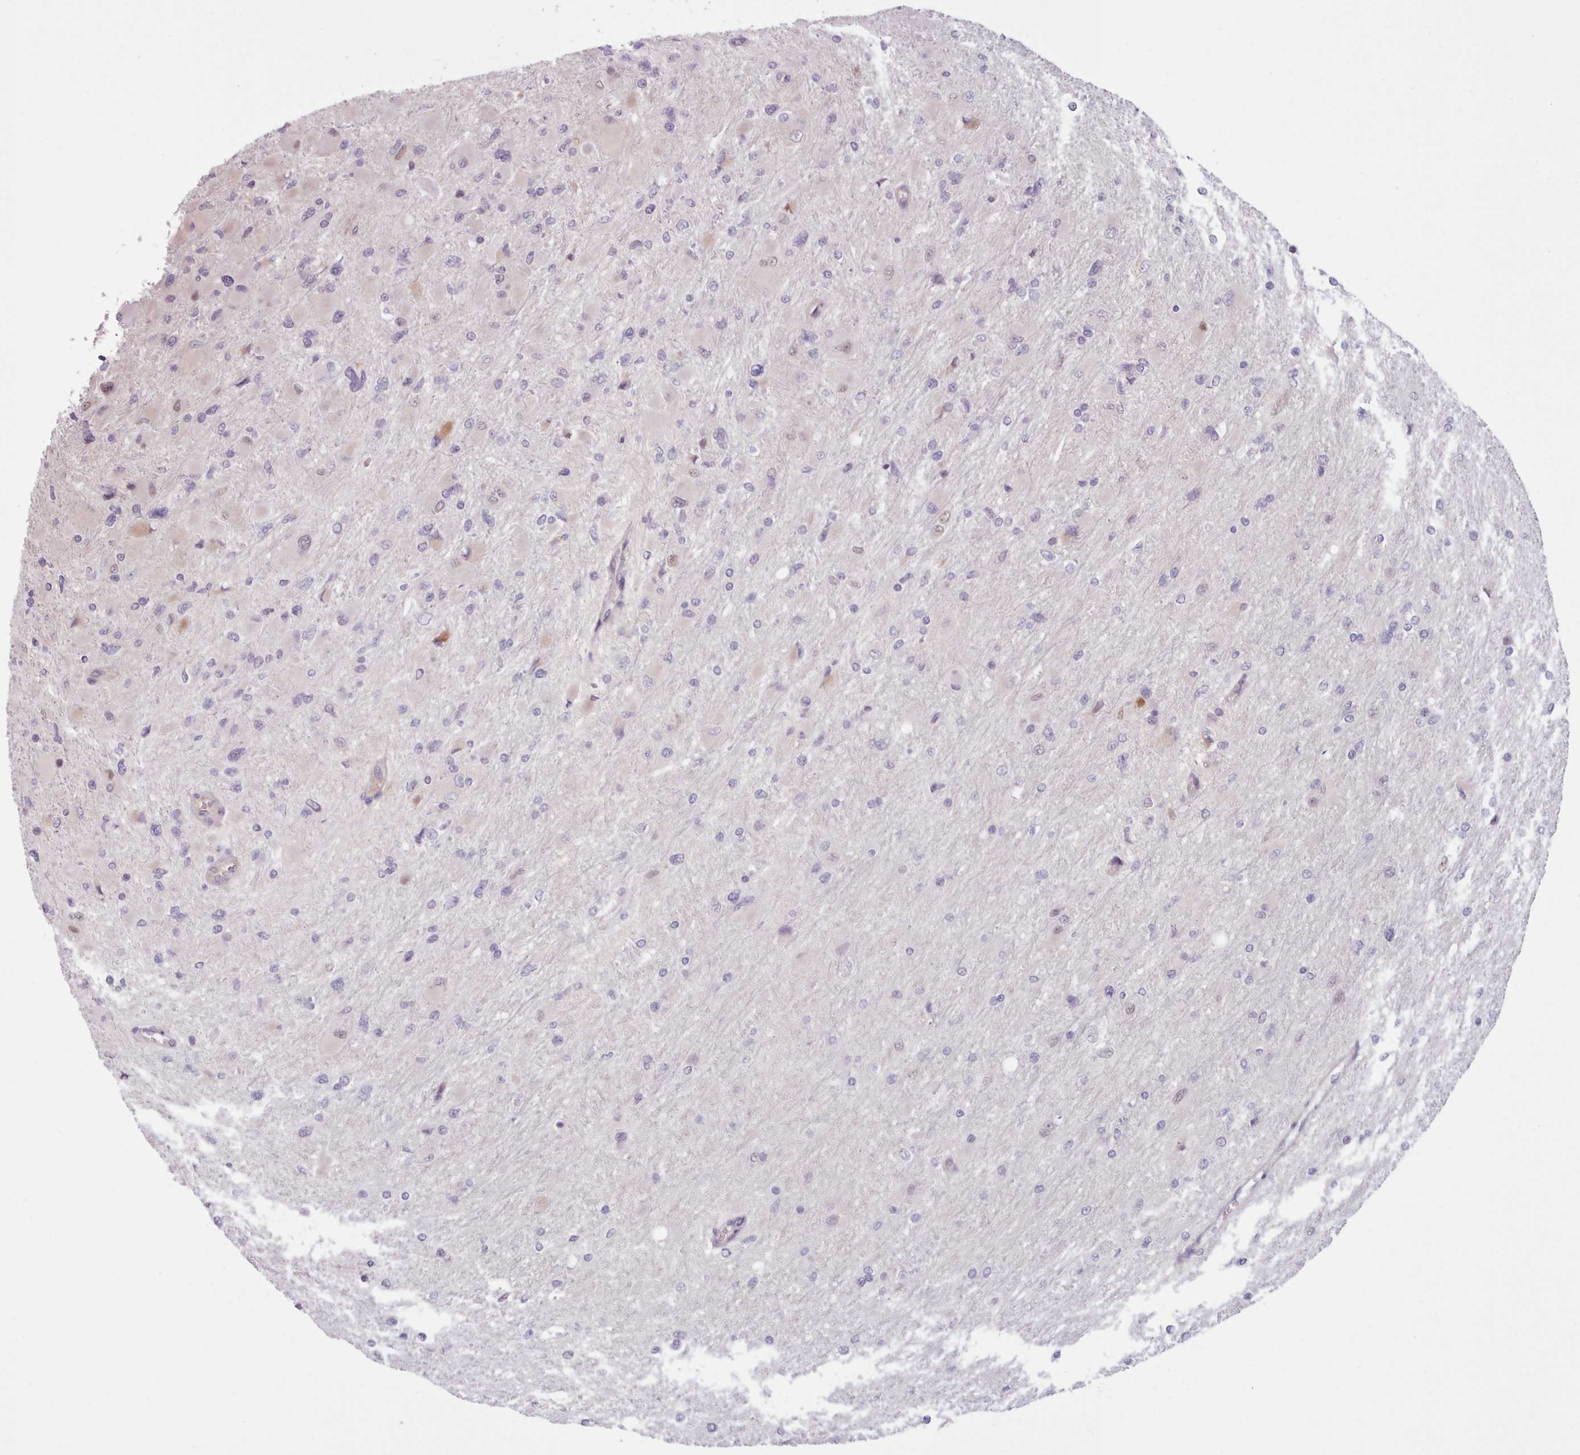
{"staining": {"intensity": "negative", "quantity": "none", "location": "none"}, "tissue": "glioma", "cell_type": "Tumor cells", "image_type": "cancer", "snomed": [{"axis": "morphology", "description": "Glioma, malignant, High grade"}, {"axis": "topography", "description": "Cerebral cortex"}], "caption": "This is an IHC micrograph of glioma. There is no expression in tumor cells.", "gene": "KBTBD7", "patient": {"sex": "female", "age": 36}}